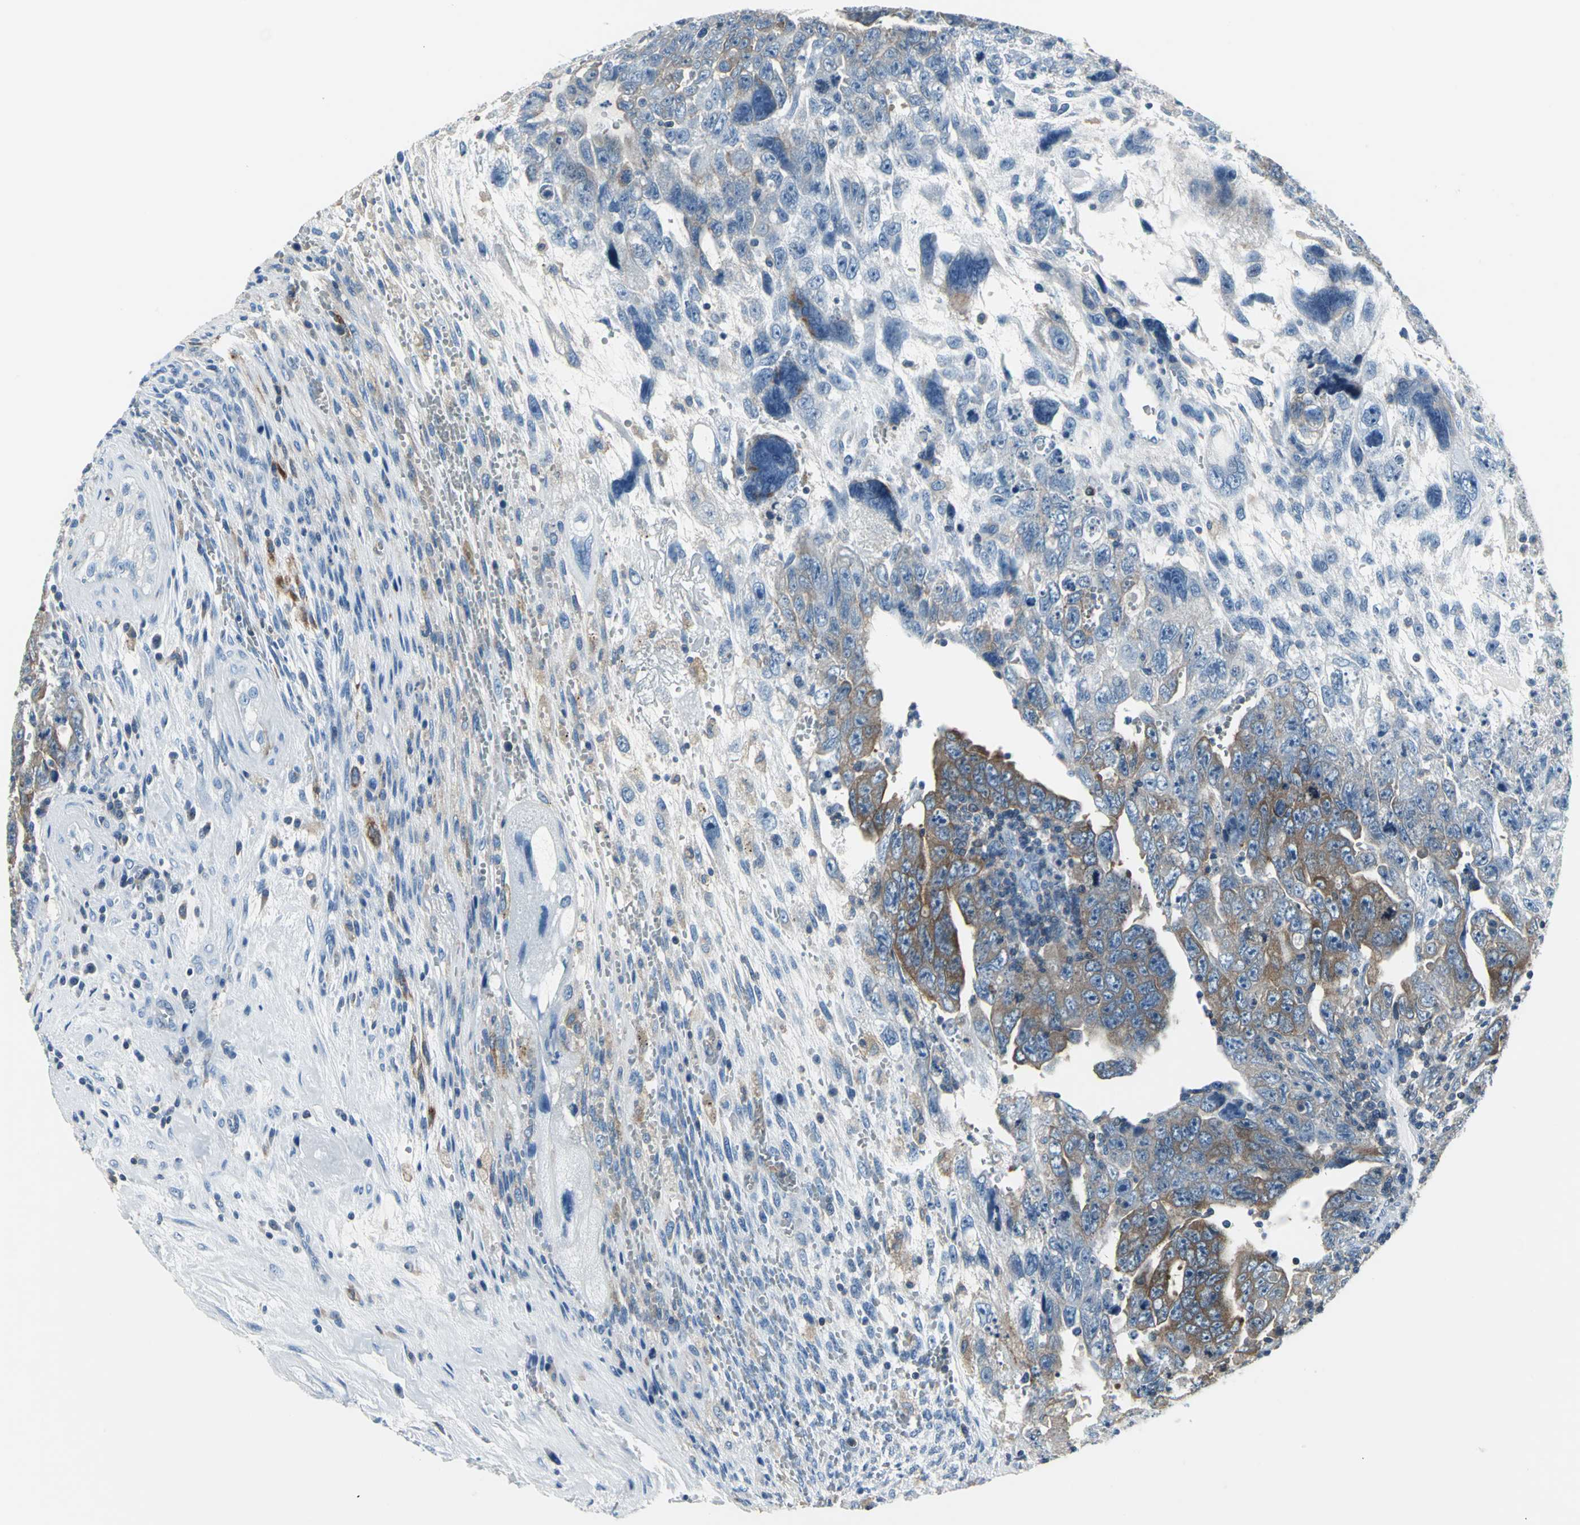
{"staining": {"intensity": "moderate", "quantity": ">75%", "location": "cytoplasmic/membranous"}, "tissue": "testis cancer", "cell_type": "Tumor cells", "image_type": "cancer", "snomed": [{"axis": "morphology", "description": "Carcinoma, Embryonal, NOS"}, {"axis": "topography", "description": "Testis"}], "caption": "Human testis embryonal carcinoma stained for a protein (brown) shows moderate cytoplasmic/membranous positive staining in approximately >75% of tumor cells.", "gene": "IQGAP2", "patient": {"sex": "male", "age": 28}}